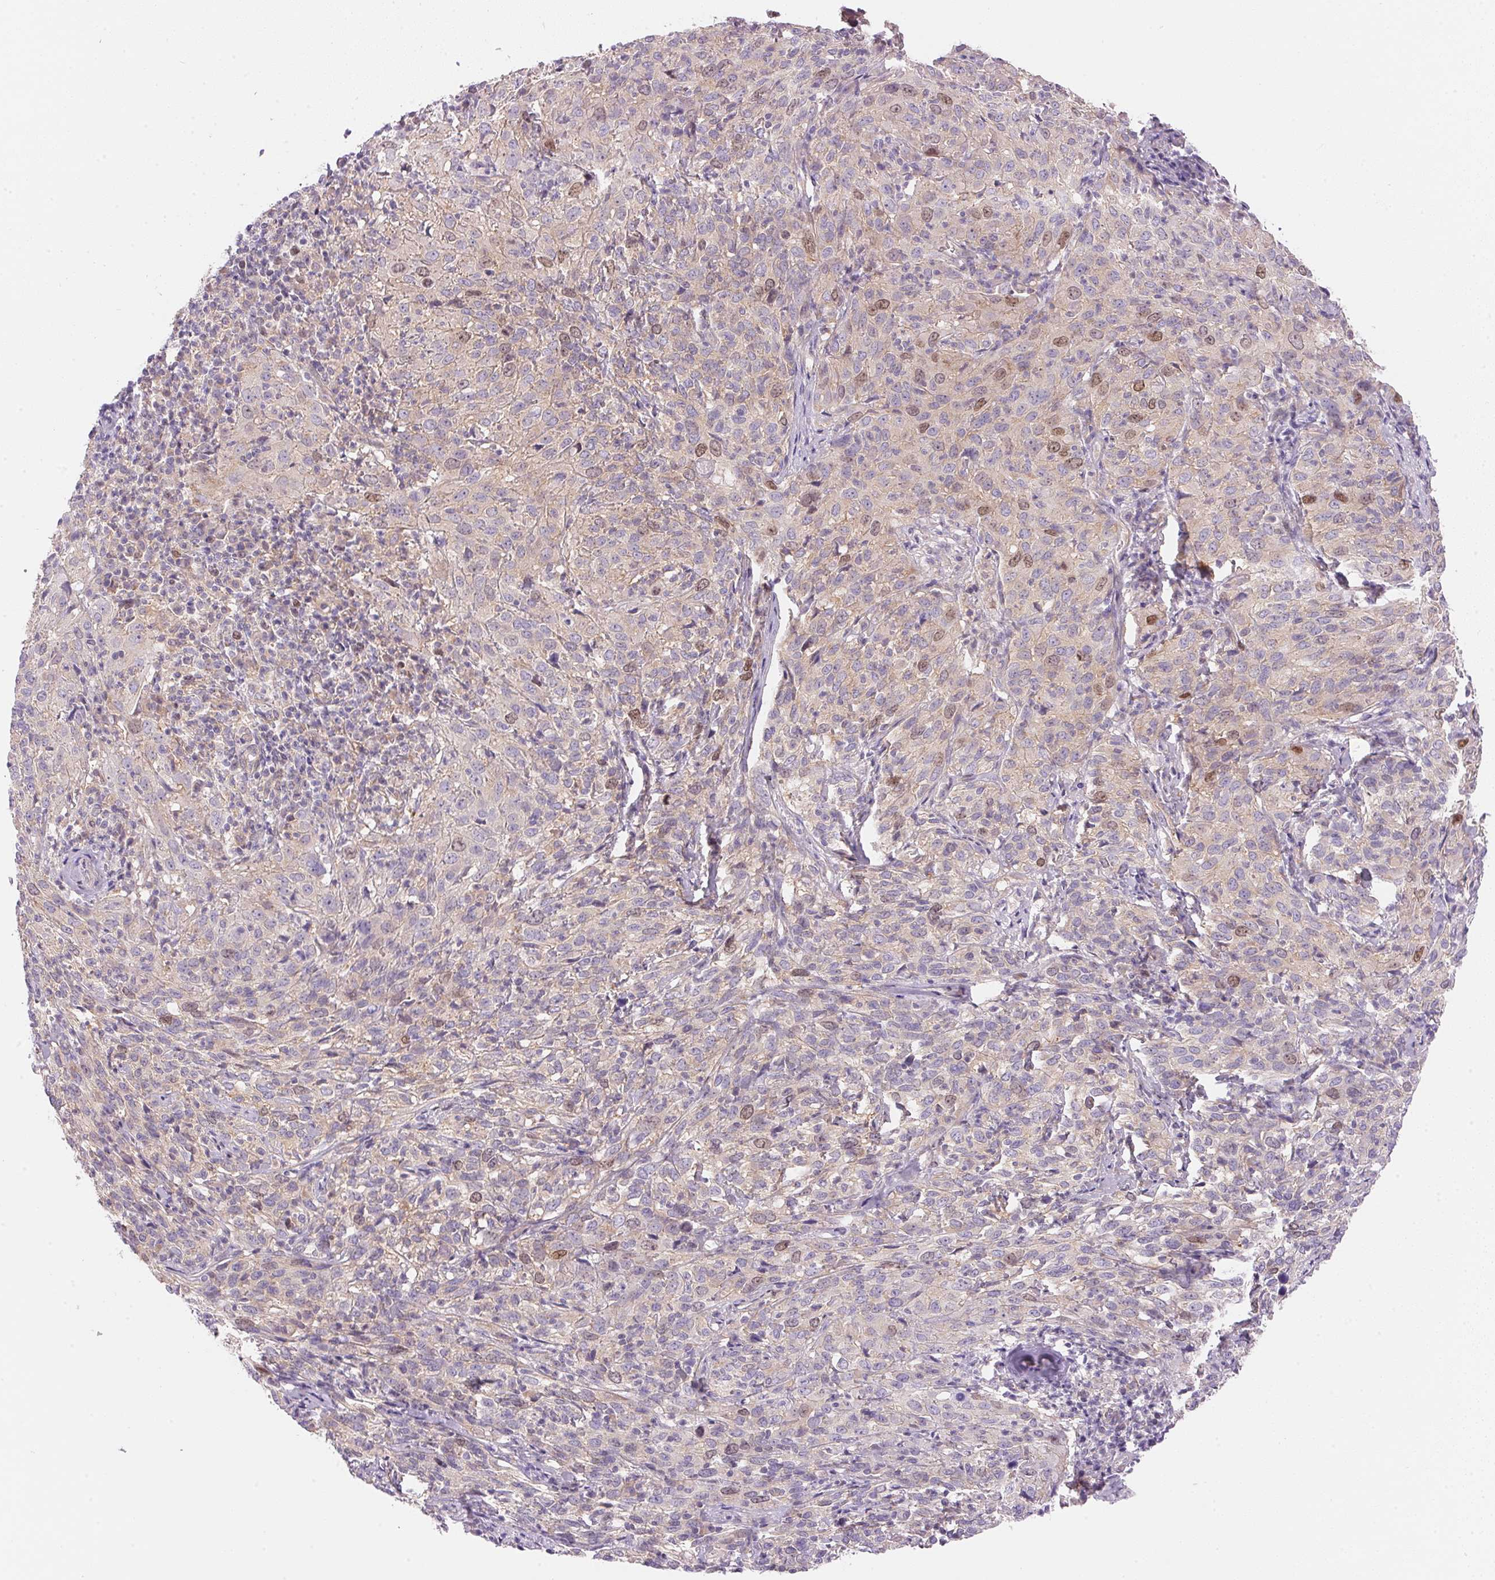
{"staining": {"intensity": "moderate", "quantity": "<25%", "location": "nuclear"}, "tissue": "cervical cancer", "cell_type": "Tumor cells", "image_type": "cancer", "snomed": [{"axis": "morphology", "description": "Squamous cell carcinoma, NOS"}, {"axis": "topography", "description": "Cervix"}], "caption": "Cervical cancer was stained to show a protein in brown. There is low levels of moderate nuclear staining in approximately <25% of tumor cells.", "gene": "SMTN", "patient": {"sex": "female", "age": 51}}